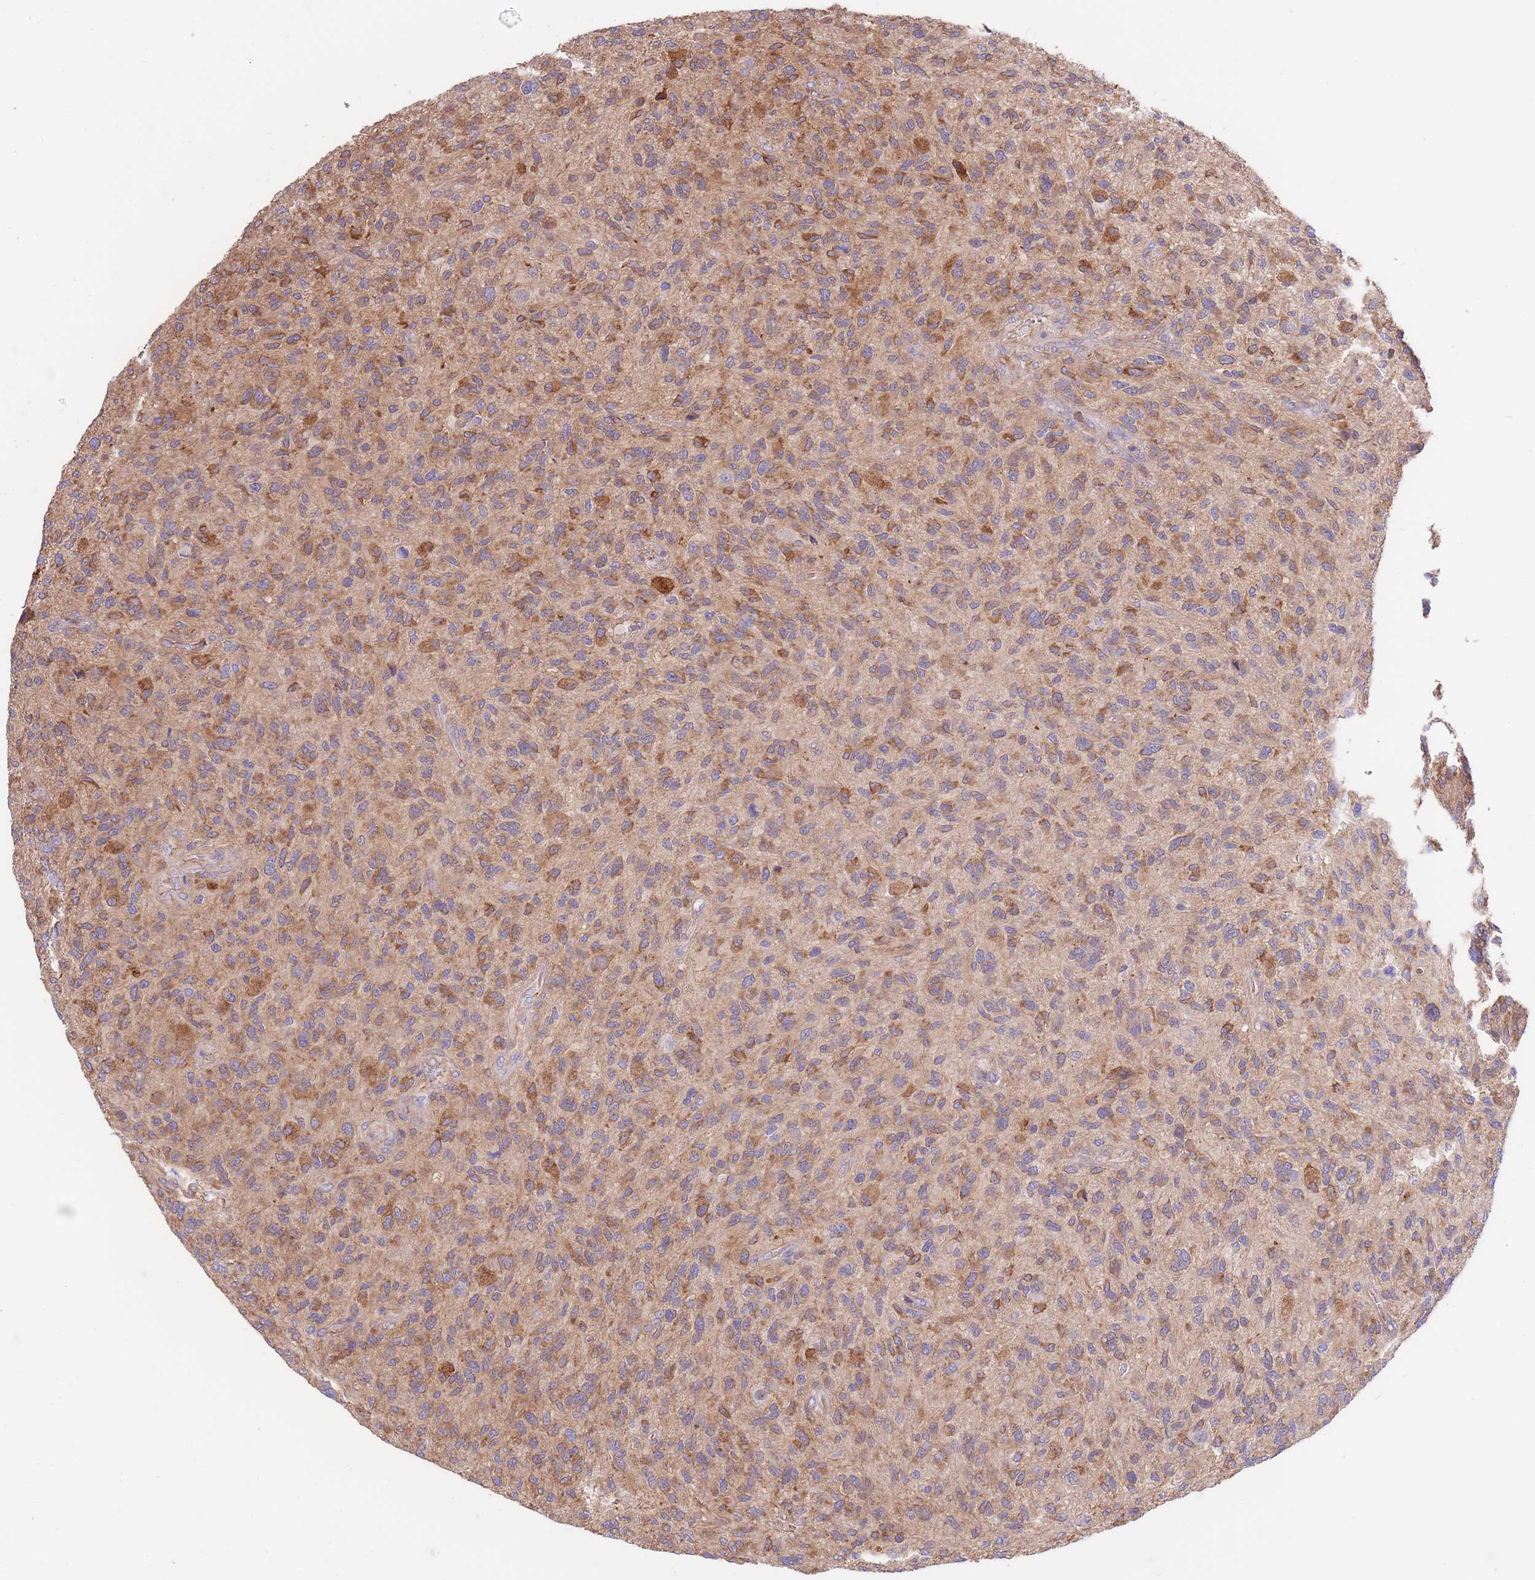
{"staining": {"intensity": "moderate", "quantity": ">75%", "location": "cytoplasmic/membranous"}, "tissue": "glioma", "cell_type": "Tumor cells", "image_type": "cancer", "snomed": [{"axis": "morphology", "description": "Glioma, malignant, High grade"}, {"axis": "topography", "description": "Brain"}], "caption": "Protein analysis of glioma tissue exhibits moderate cytoplasmic/membranous expression in approximately >75% of tumor cells.", "gene": "LRRN4CL", "patient": {"sex": "male", "age": 47}}